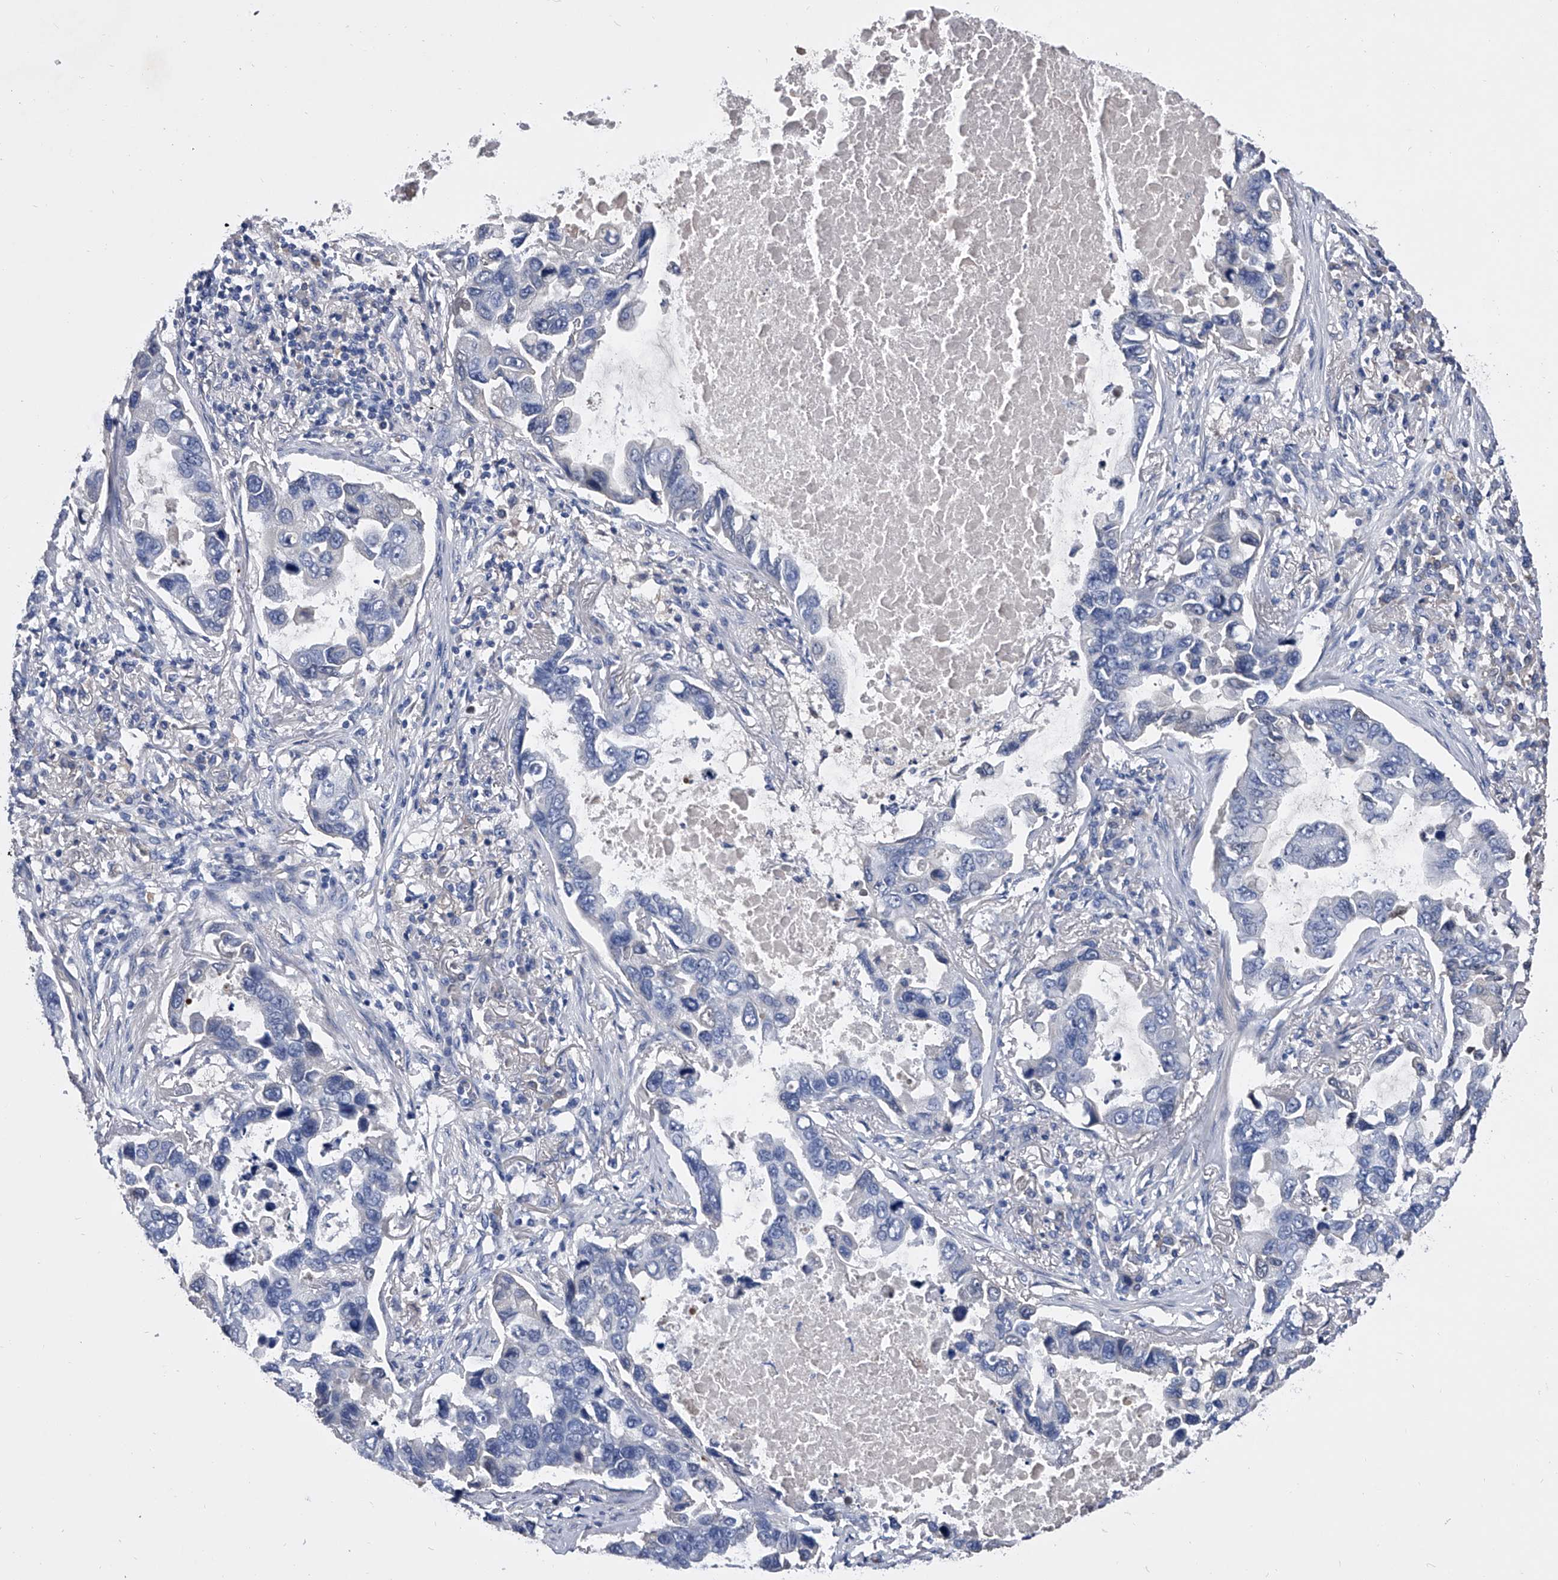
{"staining": {"intensity": "negative", "quantity": "none", "location": "none"}, "tissue": "lung cancer", "cell_type": "Tumor cells", "image_type": "cancer", "snomed": [{"axis": "morphology", "description": "Adenocarcinoma, NOS"}, {"axis": "topography", "description": "Lung"}], "caption": "The image shows no staining of tumor cells in lung cancer. (DAB immunohistochemistry with hematoxylin counter stain).", "gene": "EFCAB7", "patient": {"sex": "male", "age": 64}}